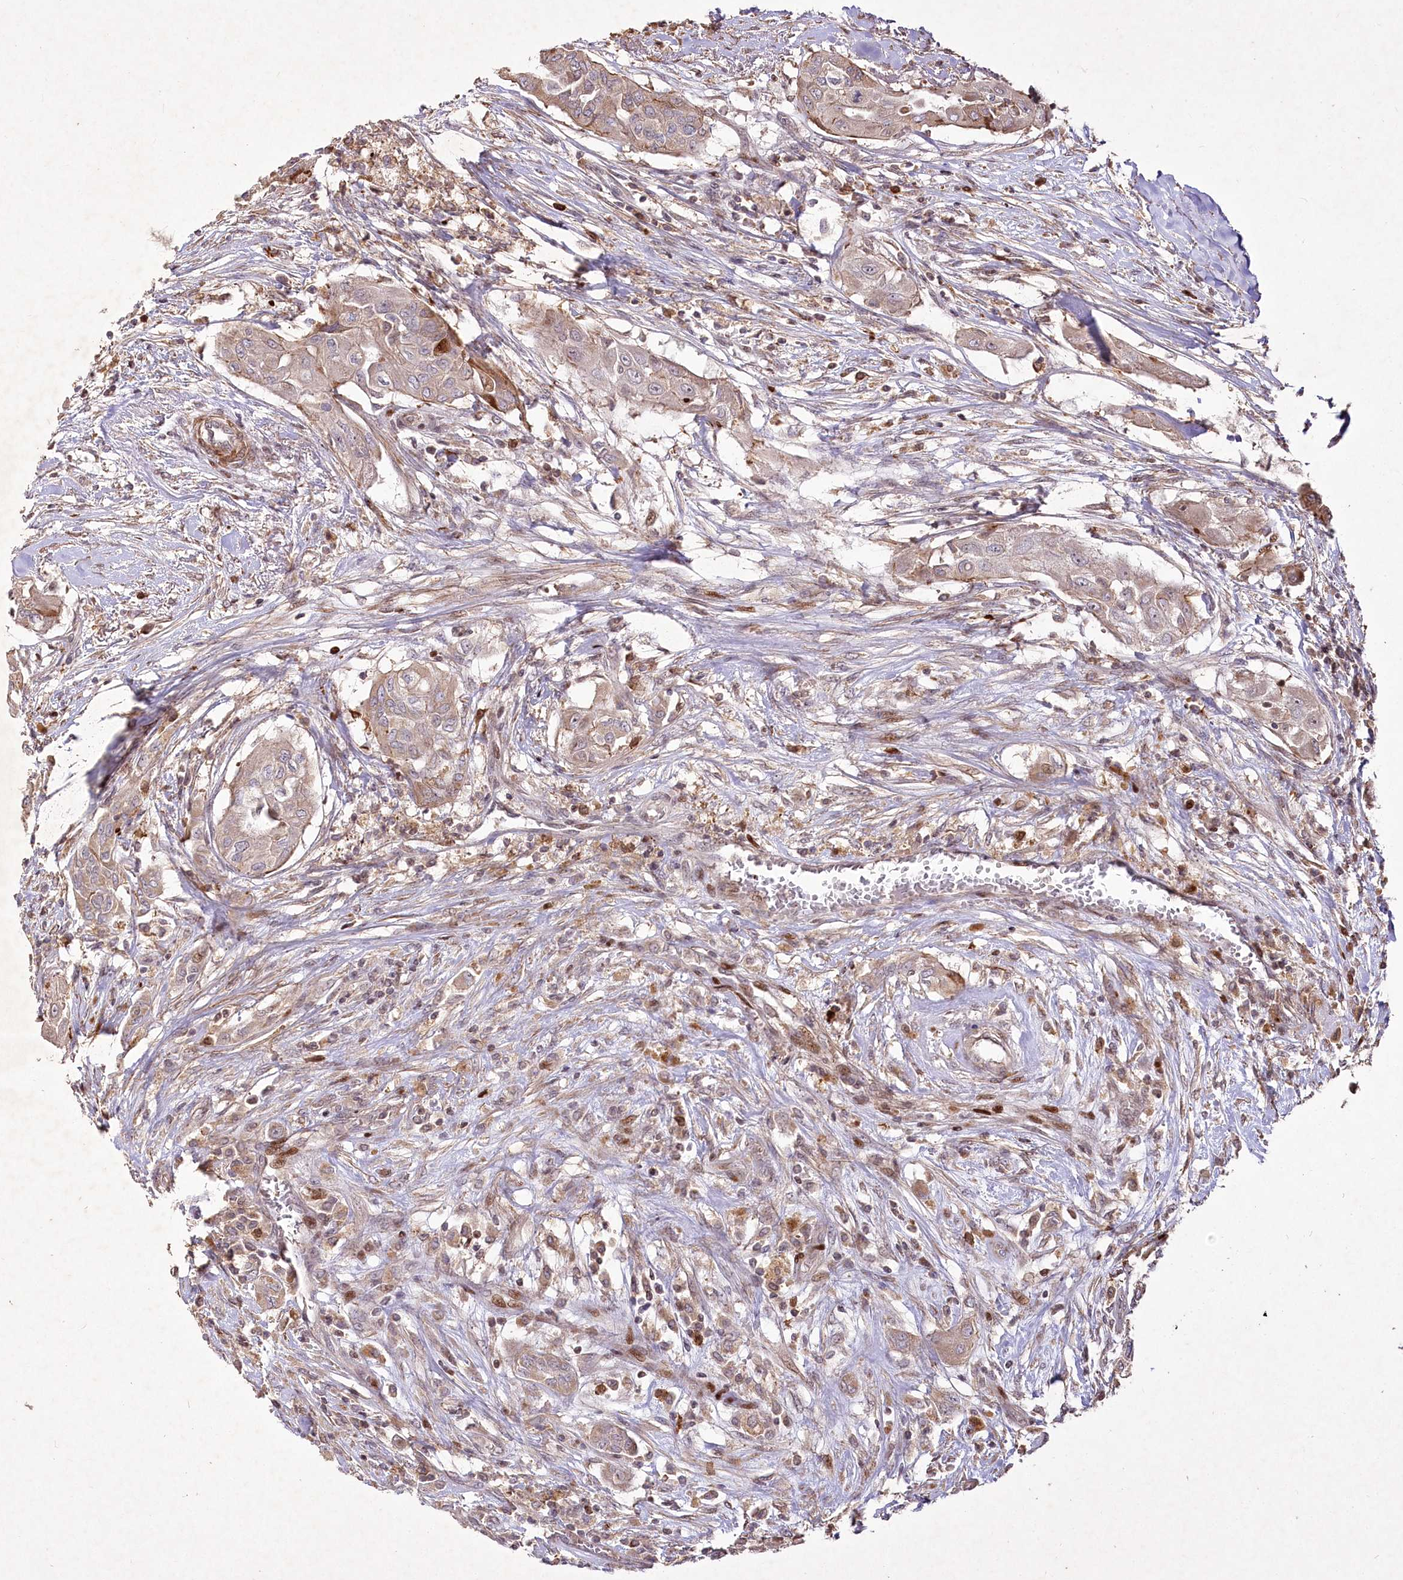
{"staining": {"intensity": "weak", "quantity": ">75%", "location": "cytoplasmic/membranous"}, "tissue": "thyroid cancer", "cell_type": "Tumor cells", "image_type": "cancer", "snomed": [{"axis": "morphology", "description": "Papillary adenocarcinoma, NOS"}, {"axis": "topography", "description": "Thyroid gland"}], "caption": "The photomicrograph exhibits a brown stain indicating the presence of a protein in the cytoplasmic/membranous of tumor cells in papillary adenocarcinoma (thyroid).", "gene": "PSTK", "patient": {"sex": "female", "age": 59}}